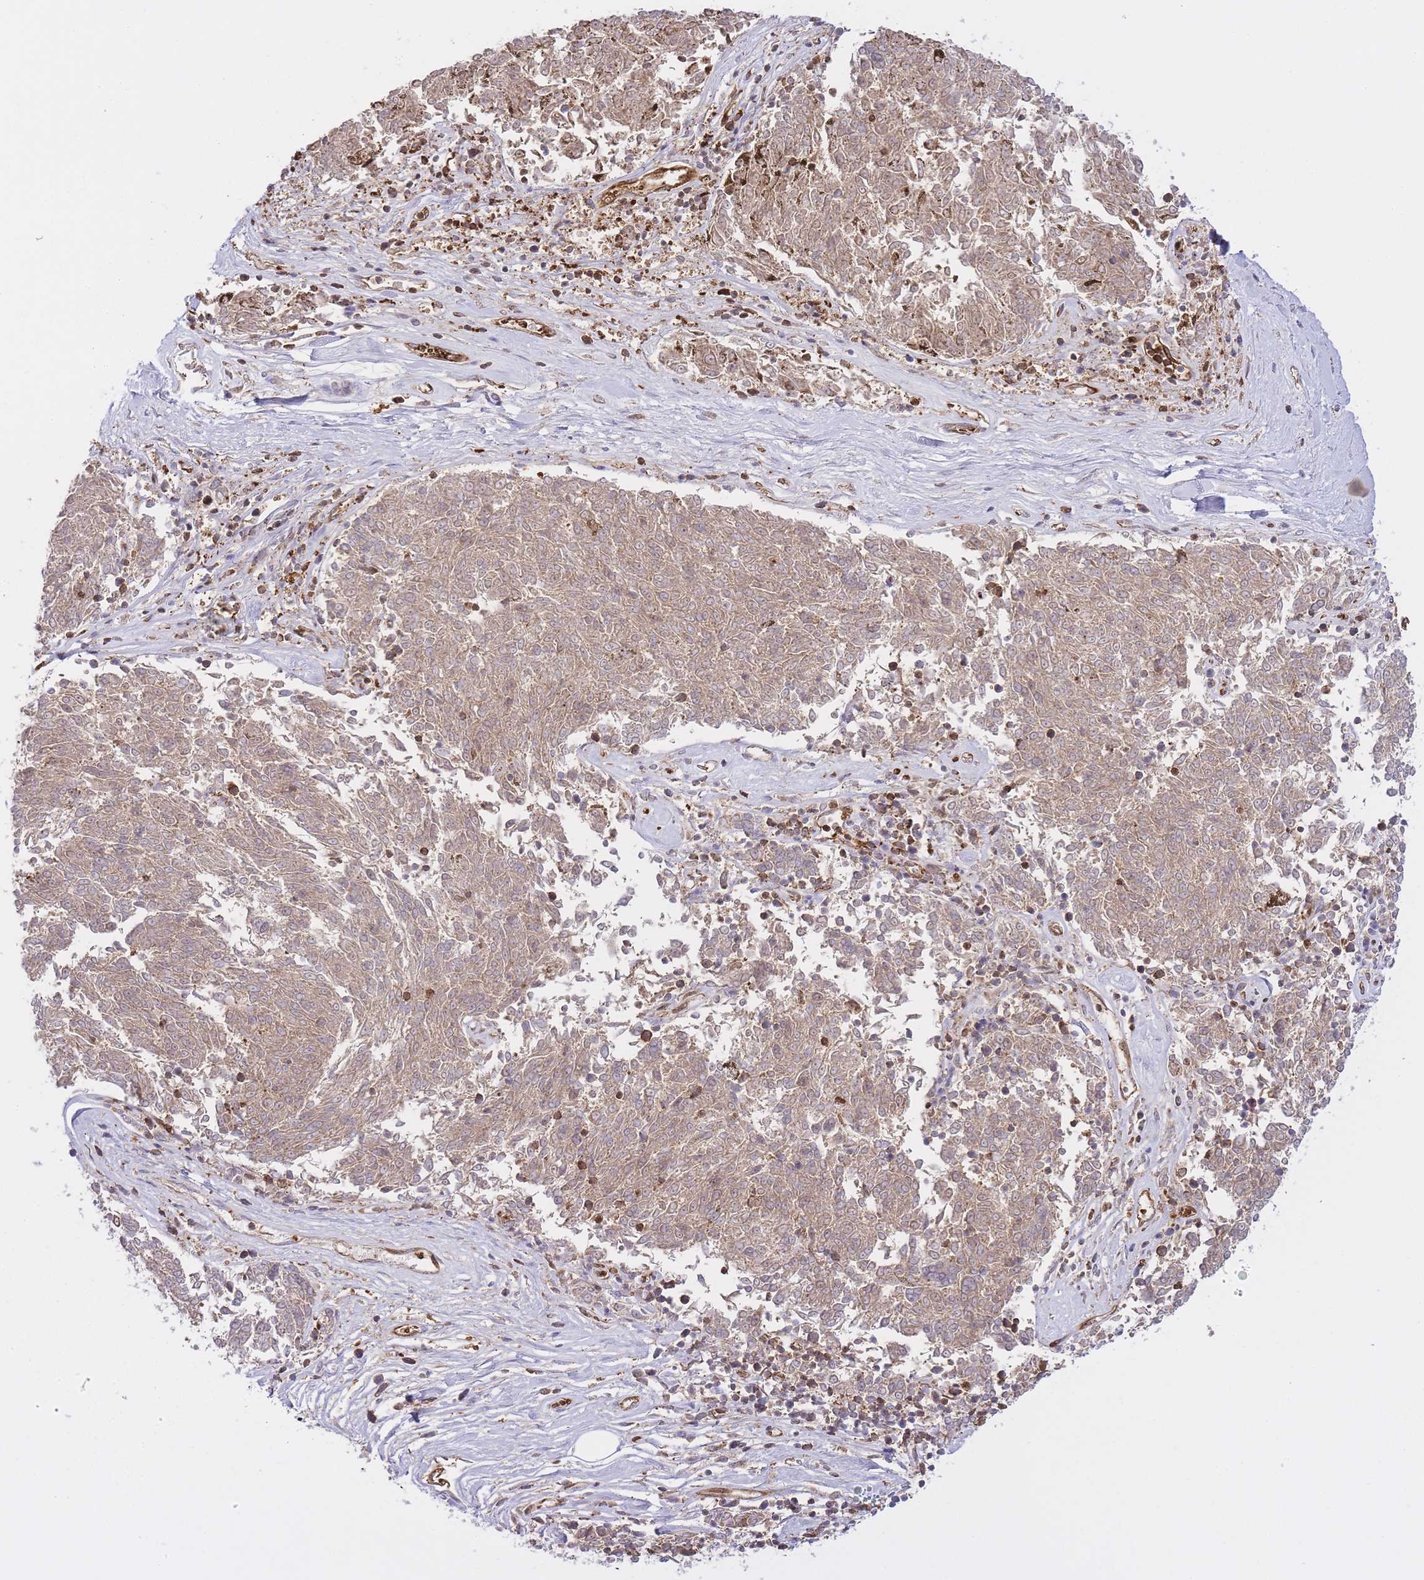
{"staining": {"intensity": "moderate", "quantity": ">75%", "location": "cytoplasmic/membranous"}, "tissue": "melanoma", "cell_type": "Tumor cells", "image_type": "cancer", "snomed": [{"axis": "morphology", "description": "Malignant melanoma, NOS"}, {"axis": "topography", "description": "Skin"}], "caption": "Brown immunohistochemical staining in melanoma exhibits moderate cytoplasmic/membranous positivity in about >75% of tumor cells. (DAB (3,3'-diaminobenzidine) IHC, brown staining for protein, blue staining for nuclei).", "gene": "MSN", "patient": {"sex": "female", "age": 72}}